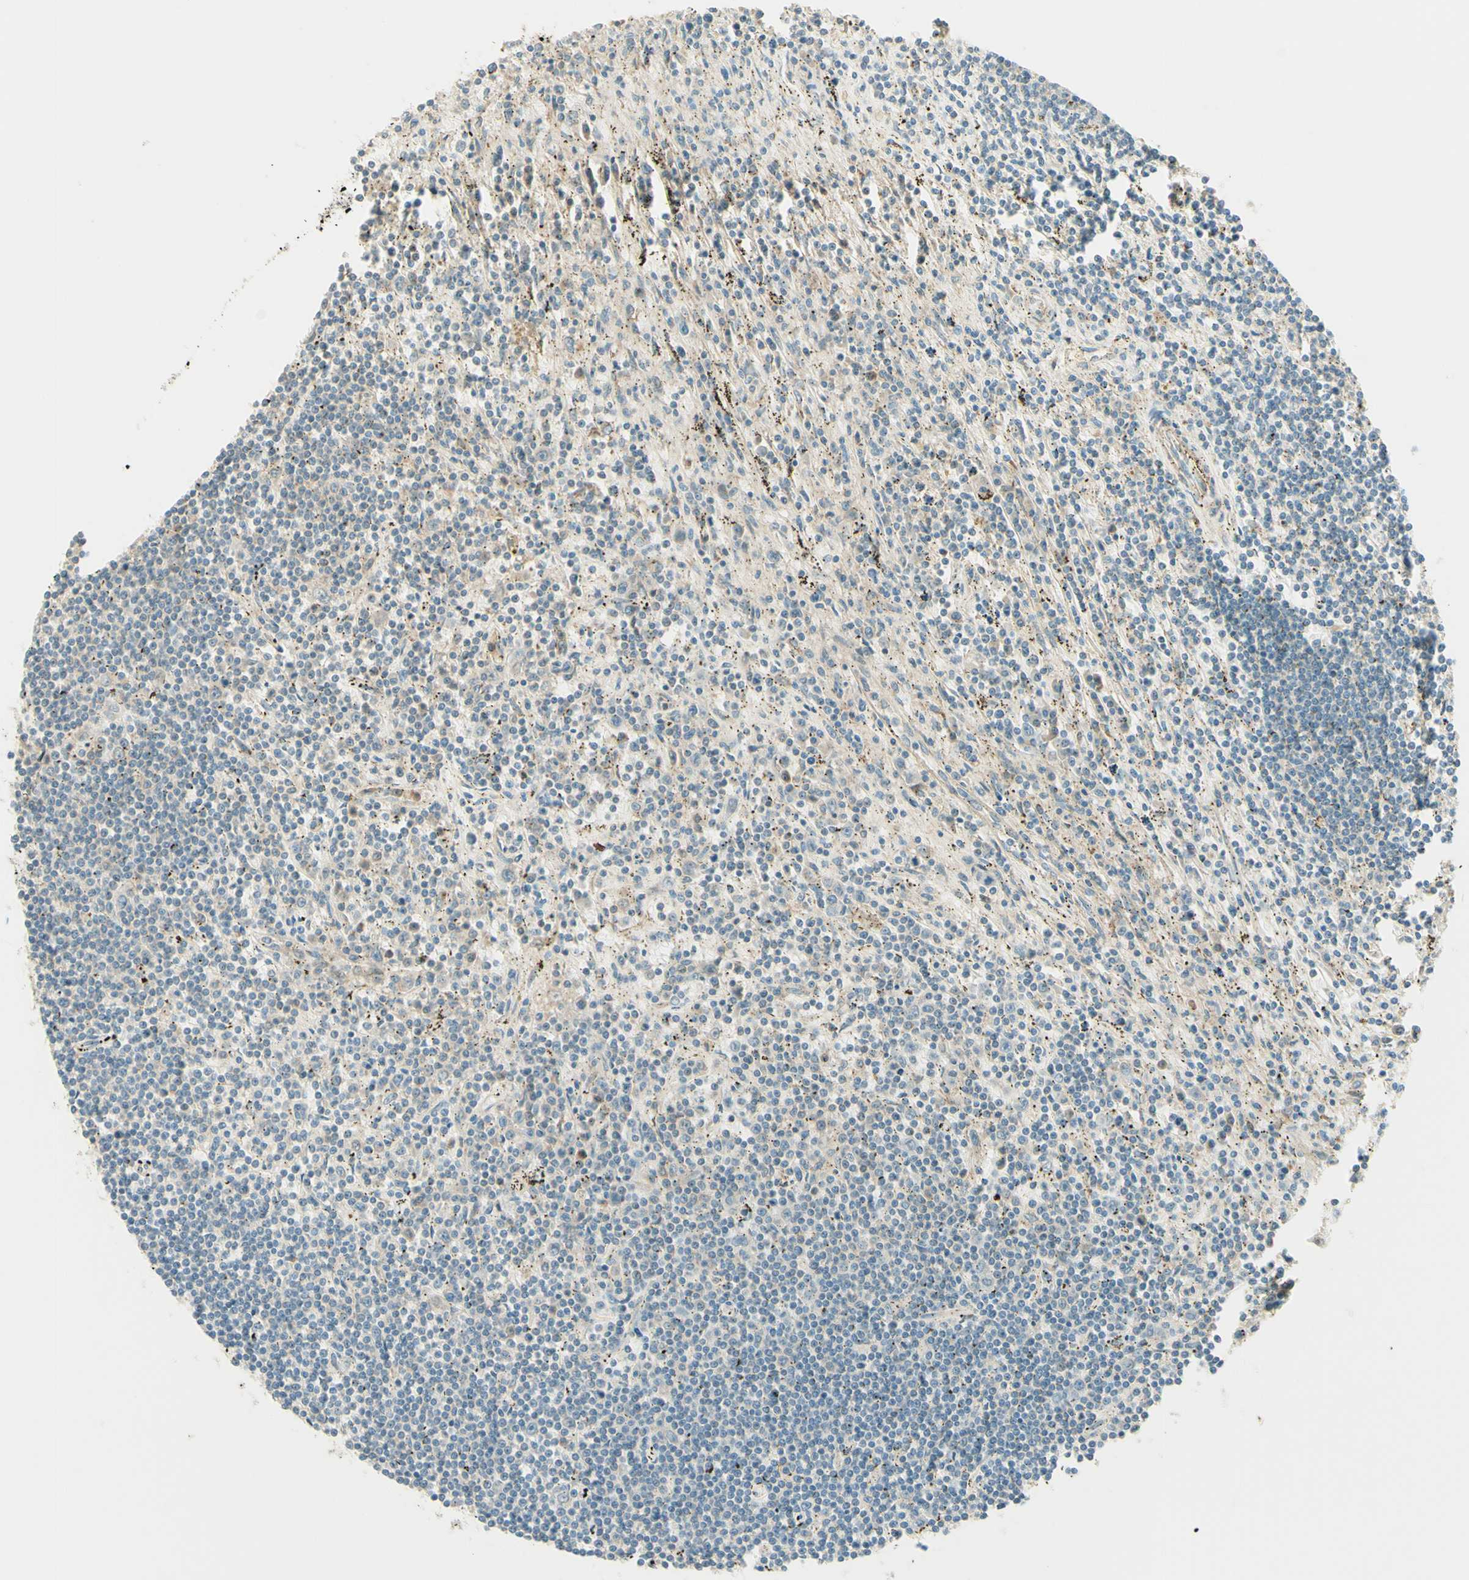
{"staining": {"intensity": "weak", "quantity": "25%-75%", "location": "cytoplasmic/membranous"}, "tissue": "lymphoma", "cell_type": "Tumor cells", "image_type": "cancer", "snomed": [{"axis": "morphology", "description": "Malignant lymphoma, non-Hodgkin's type, Low grade"}, {"axis": "topography", "description": "Spleen"}], "caption": "A micrograph of human lymphoma stained for a protein reveals weak cytoplasmic/membranous brown staining in tumor cells. (DAB IHC with brightfield microscopy, high magnification).", "gene": "PROM1", "patient": {"sex": "male", "age": 76}}